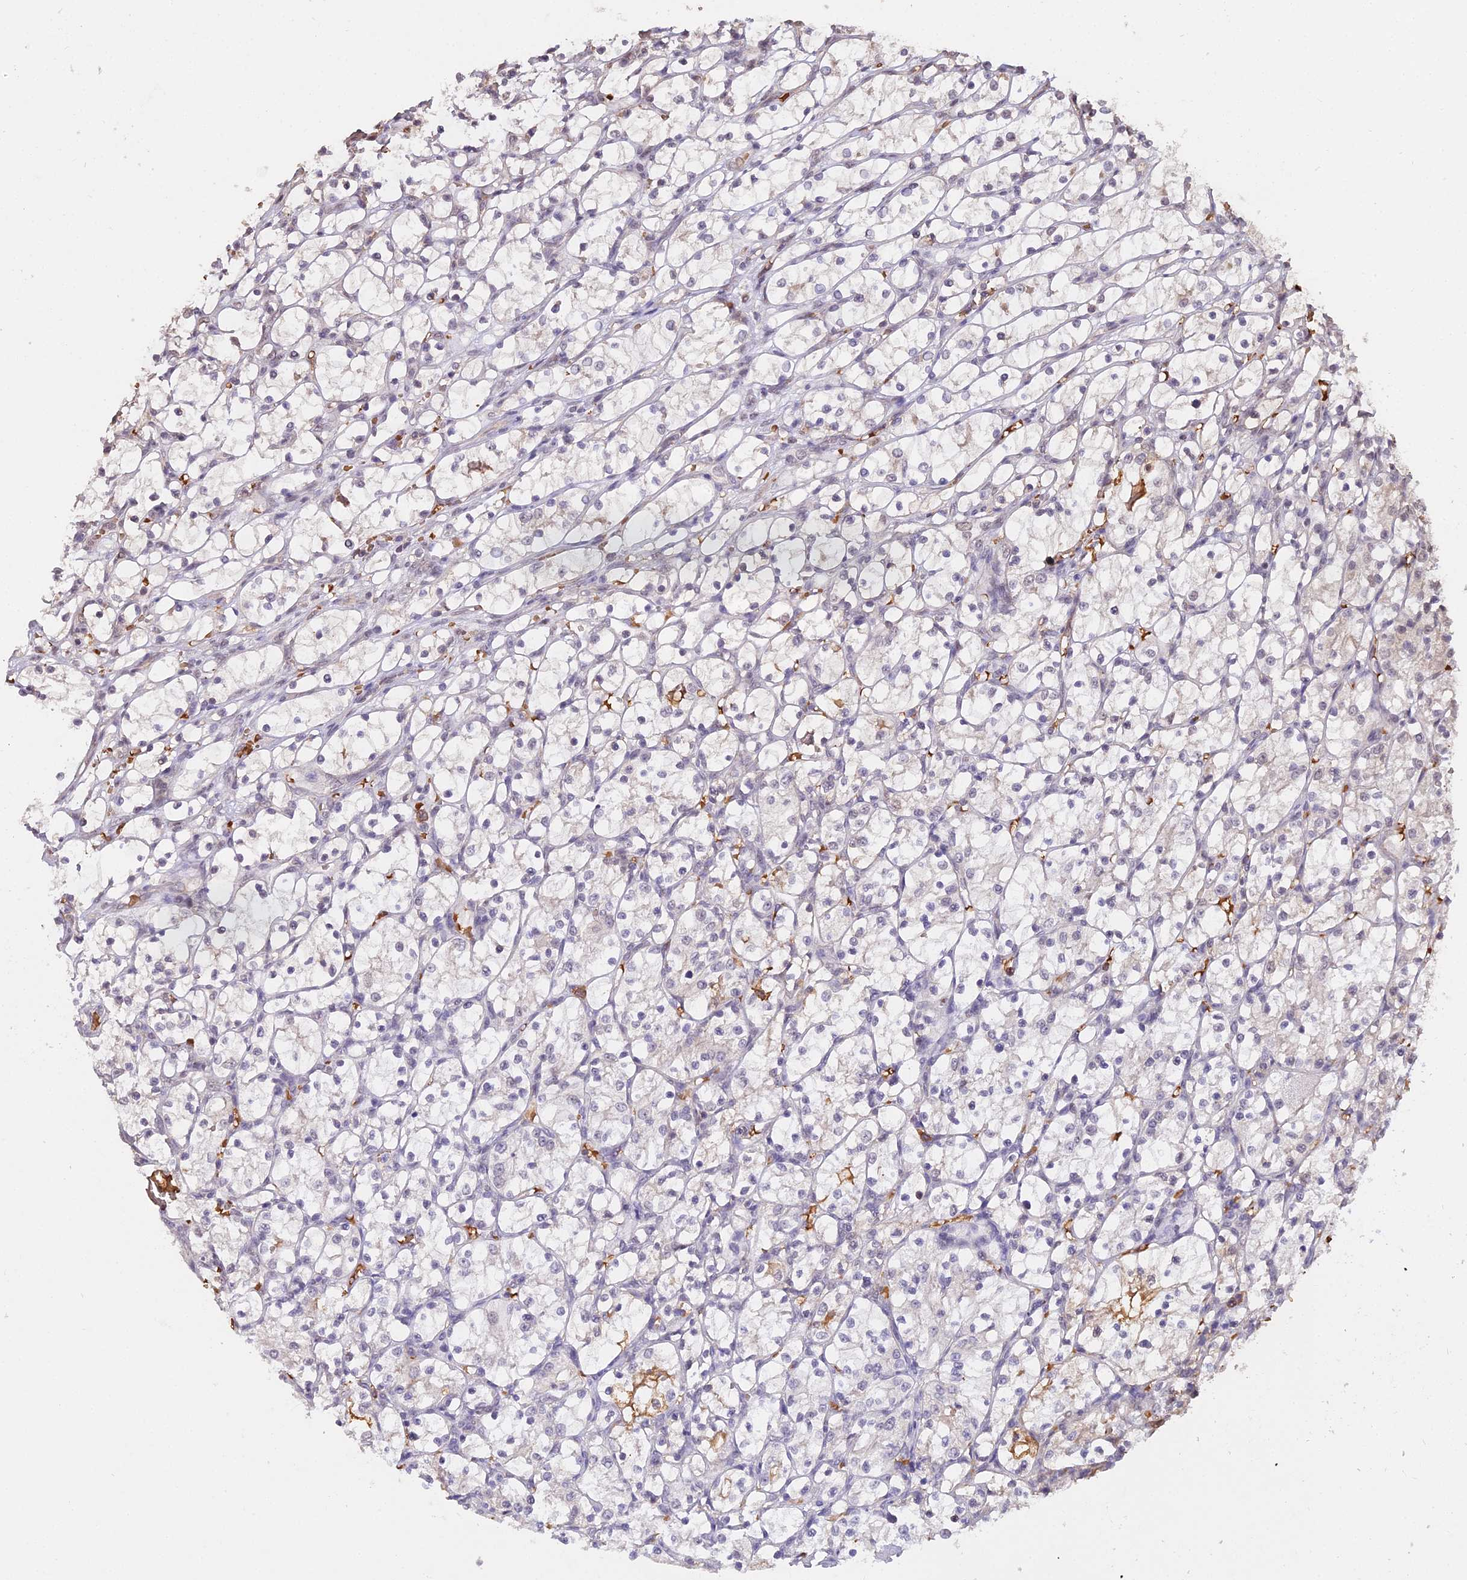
{"staining": {"intensity": "negative", "quantity": "none", "location": "none"}, "tissue": "renal cancer", "cell_type": "Tumor cells", "image_type": "cancer", "snomed": [{"axis": "morphology", "description": "Adenocarcinoma, NOS"}, {"axis": "topography", "description": "Kidney"}], "caption": "Renal adenocarcinoma was stained to show a protein in brown. There is no significant staining in tumor cells.", "gene": "ZDBF2", "patient": {"sex": "female", "age": 69}}